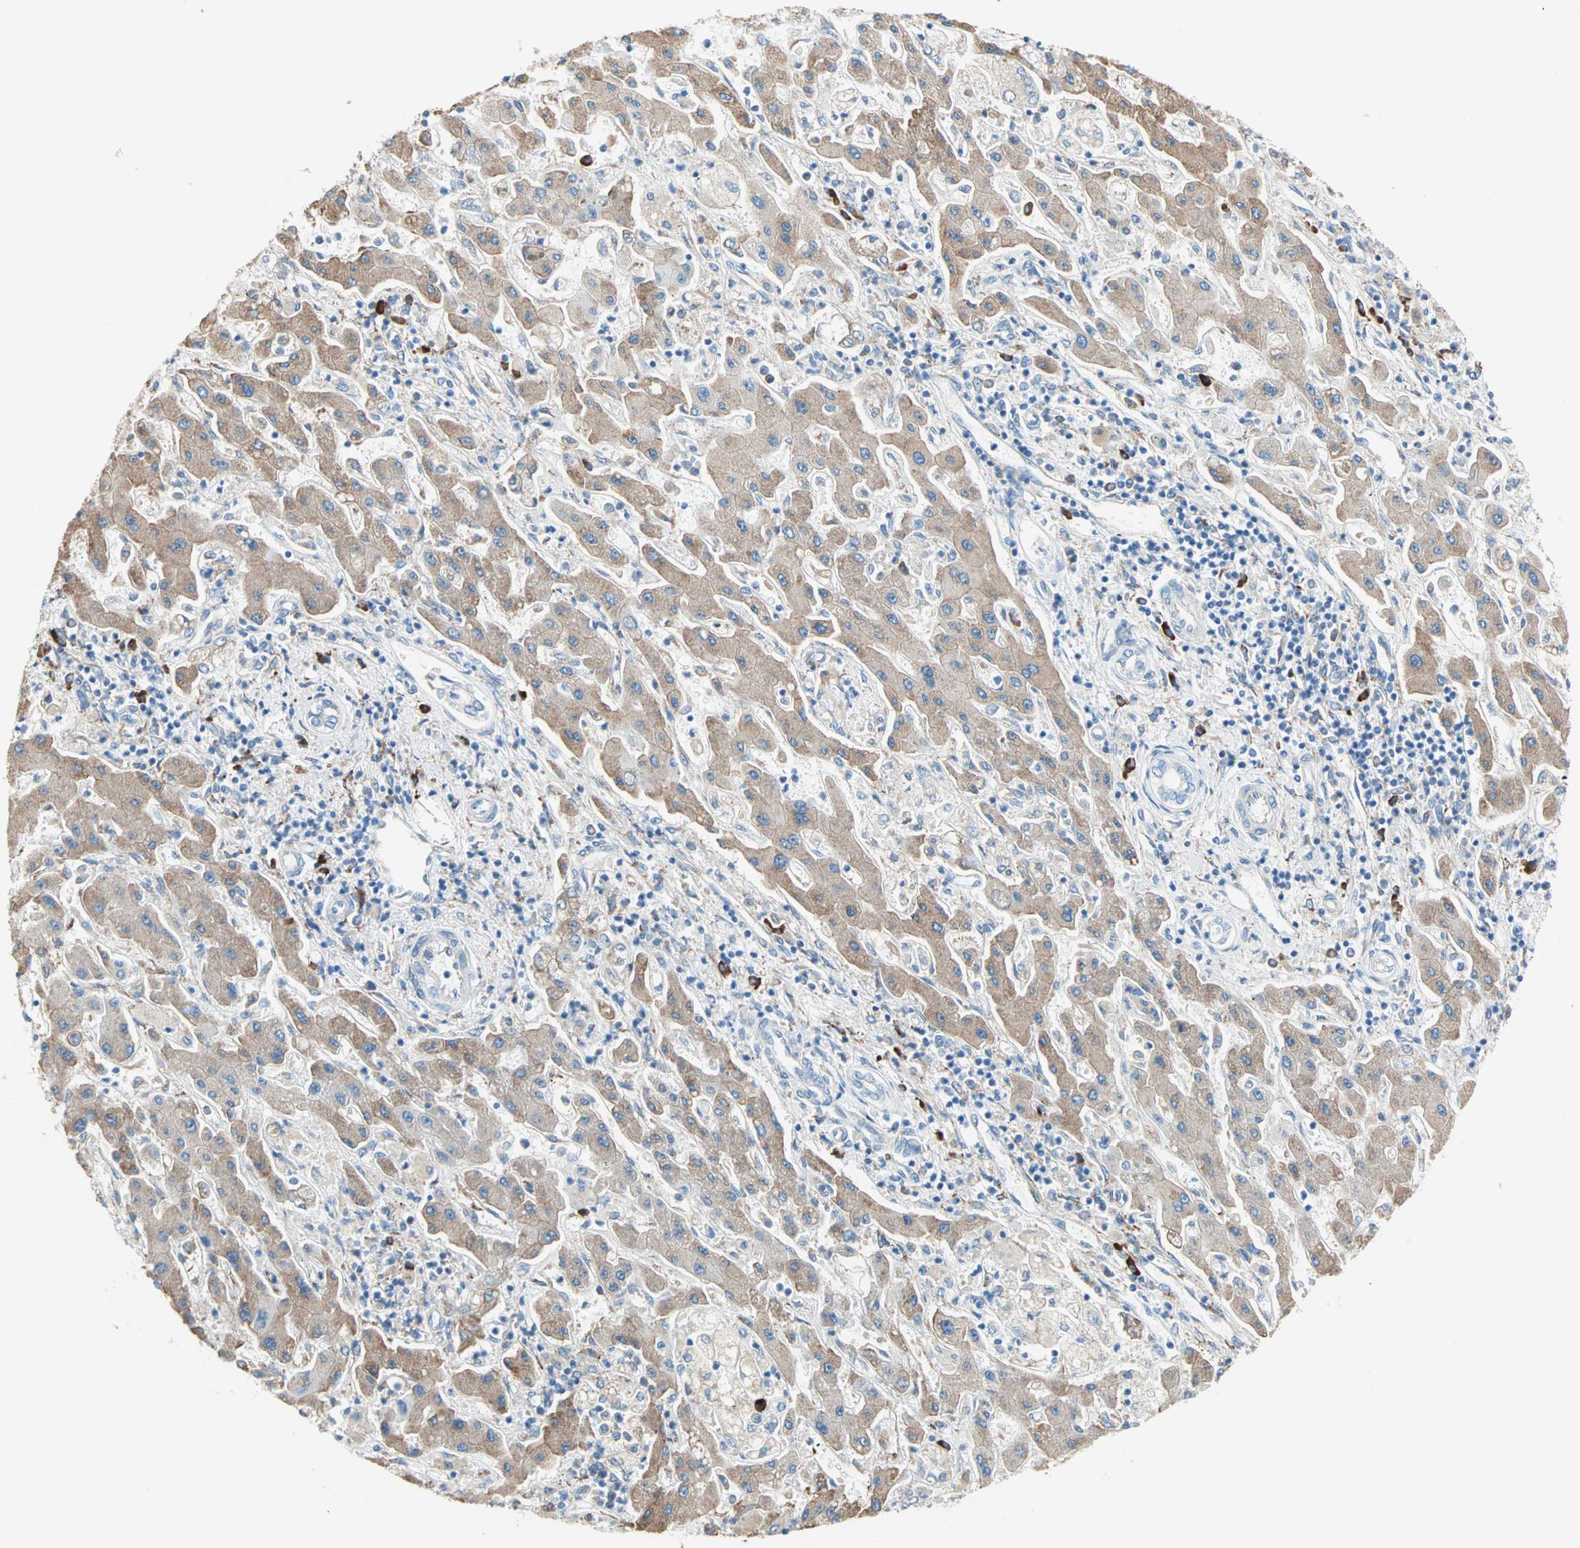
{"staining": {"intensity": "moderate", "quantity": ">75%", "location": "cytoplasmic/membranous"}, "tissue": "liver cancer", "cell_type": "Tumor cells", "image_type": "cancer", "snomed": [{"axis": "morphology", "description": "Cholangiocarcinoma"}, {"axis": "topography", "description": "Liver"}], "caption": "Immunohistochemical staining of human liver cholangiocarcinoma shows medium levels of moderate cytoplasmic/membranous protein positivity in about >75% of tumor cells.", "gene": "PLCXD1", "patient": {"sex": "male", "age": 50}}